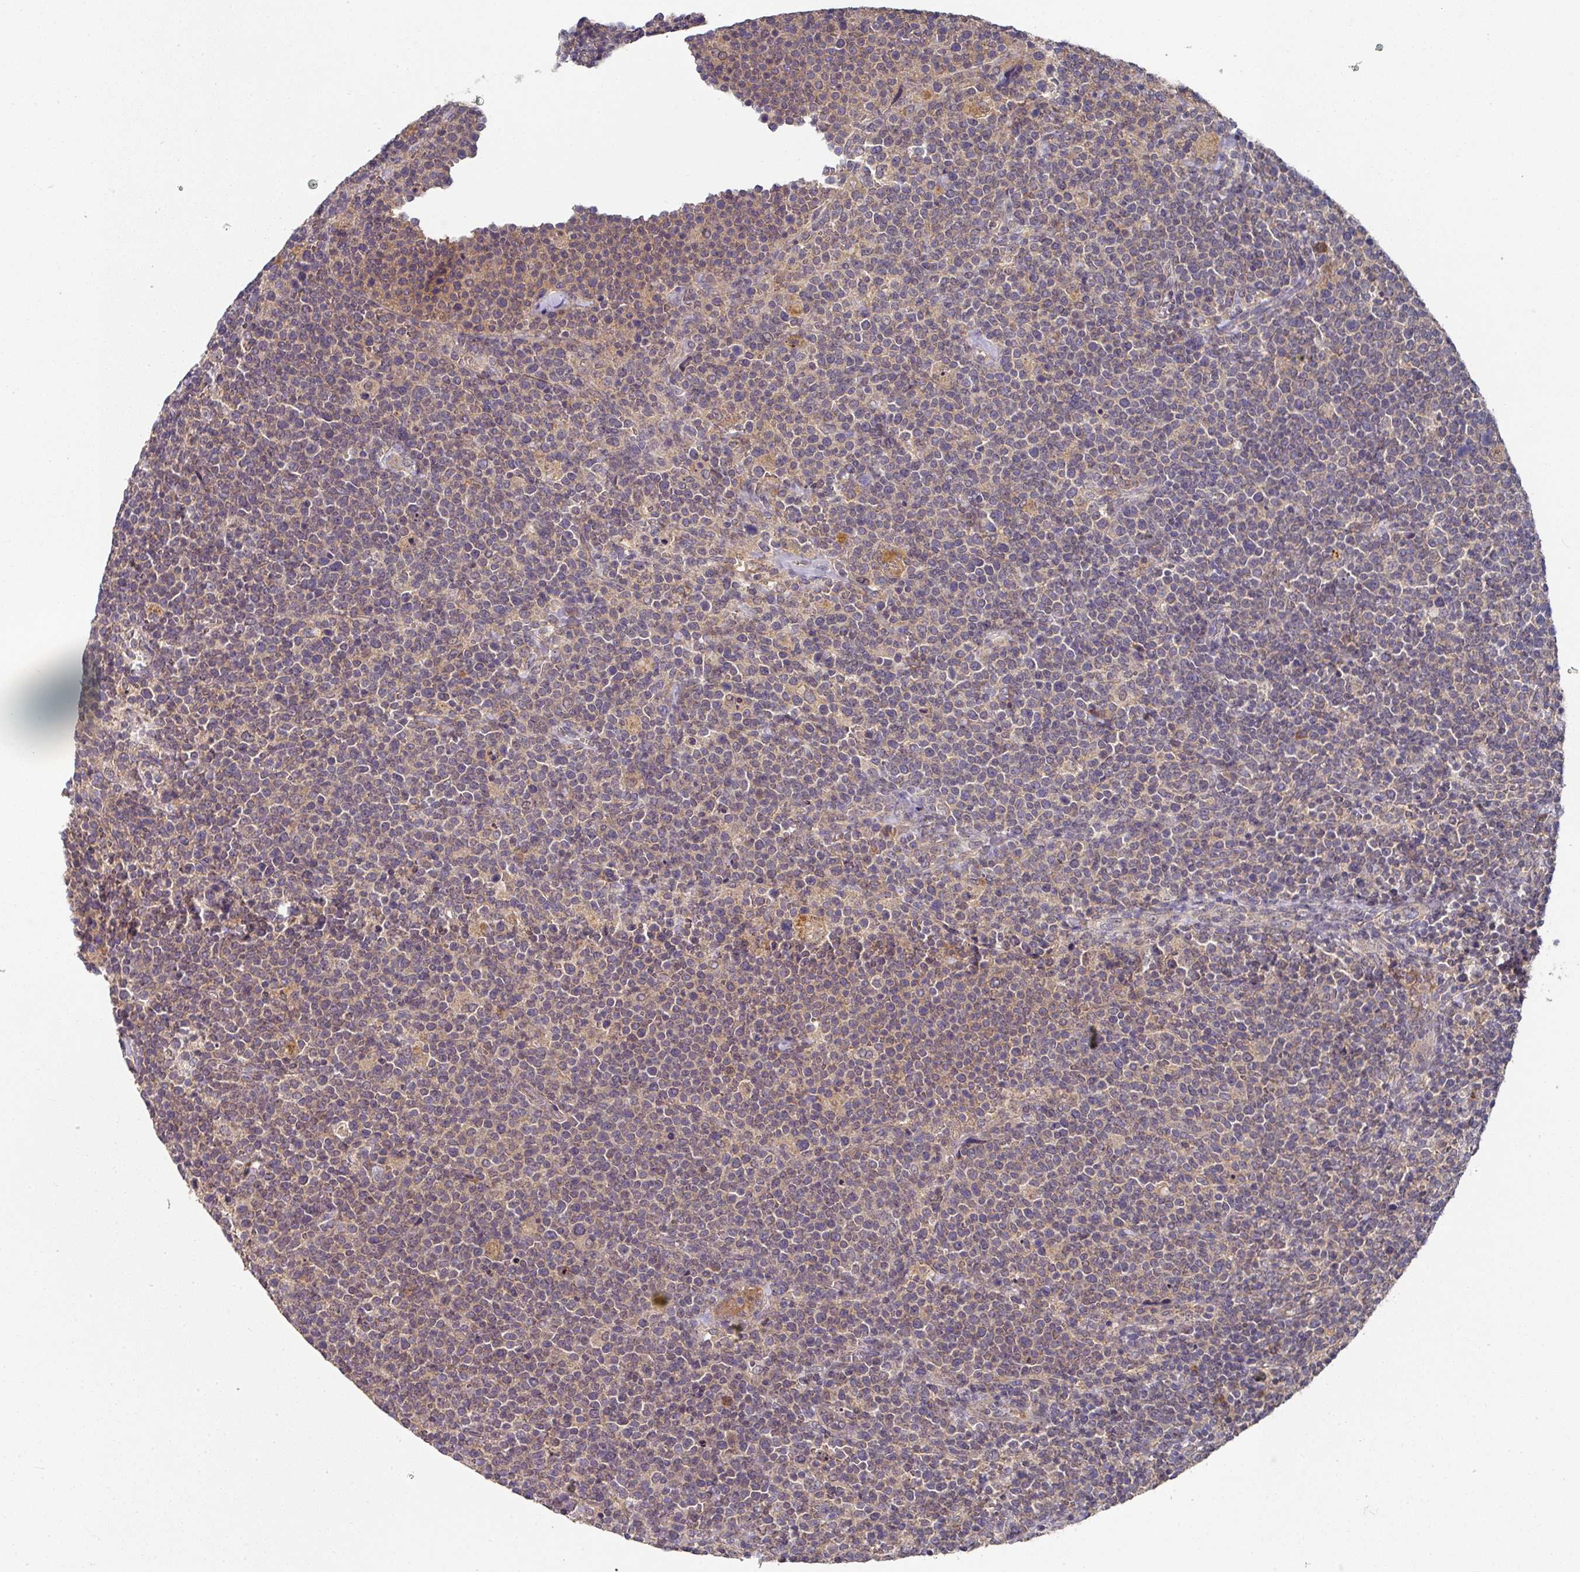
{"staining": {"intensity": "weak", "quantity": "<25%", "location": "cytoplasmic/membranous"}, "tissue": "lymphoma", "cell_type": "Tumor cells", "image_type": "cancer", "snomed": [{"axis": "morphology", "description": "Malignant lymphoma, non-Hodgkin's type, High grade"}, {"axis": "topography", "description": "Lymph node"}], "caption": "Immunohistochemical staining of human high-grade malignant lymphoma, non-Hodgkin's type shows no significant positivity in tumor cells. (DAB (3,3'-diaminobenzidine) IHC, high magnification).", "gene": "EXTL3", "patient": {"sex": "male", "age": 61}}